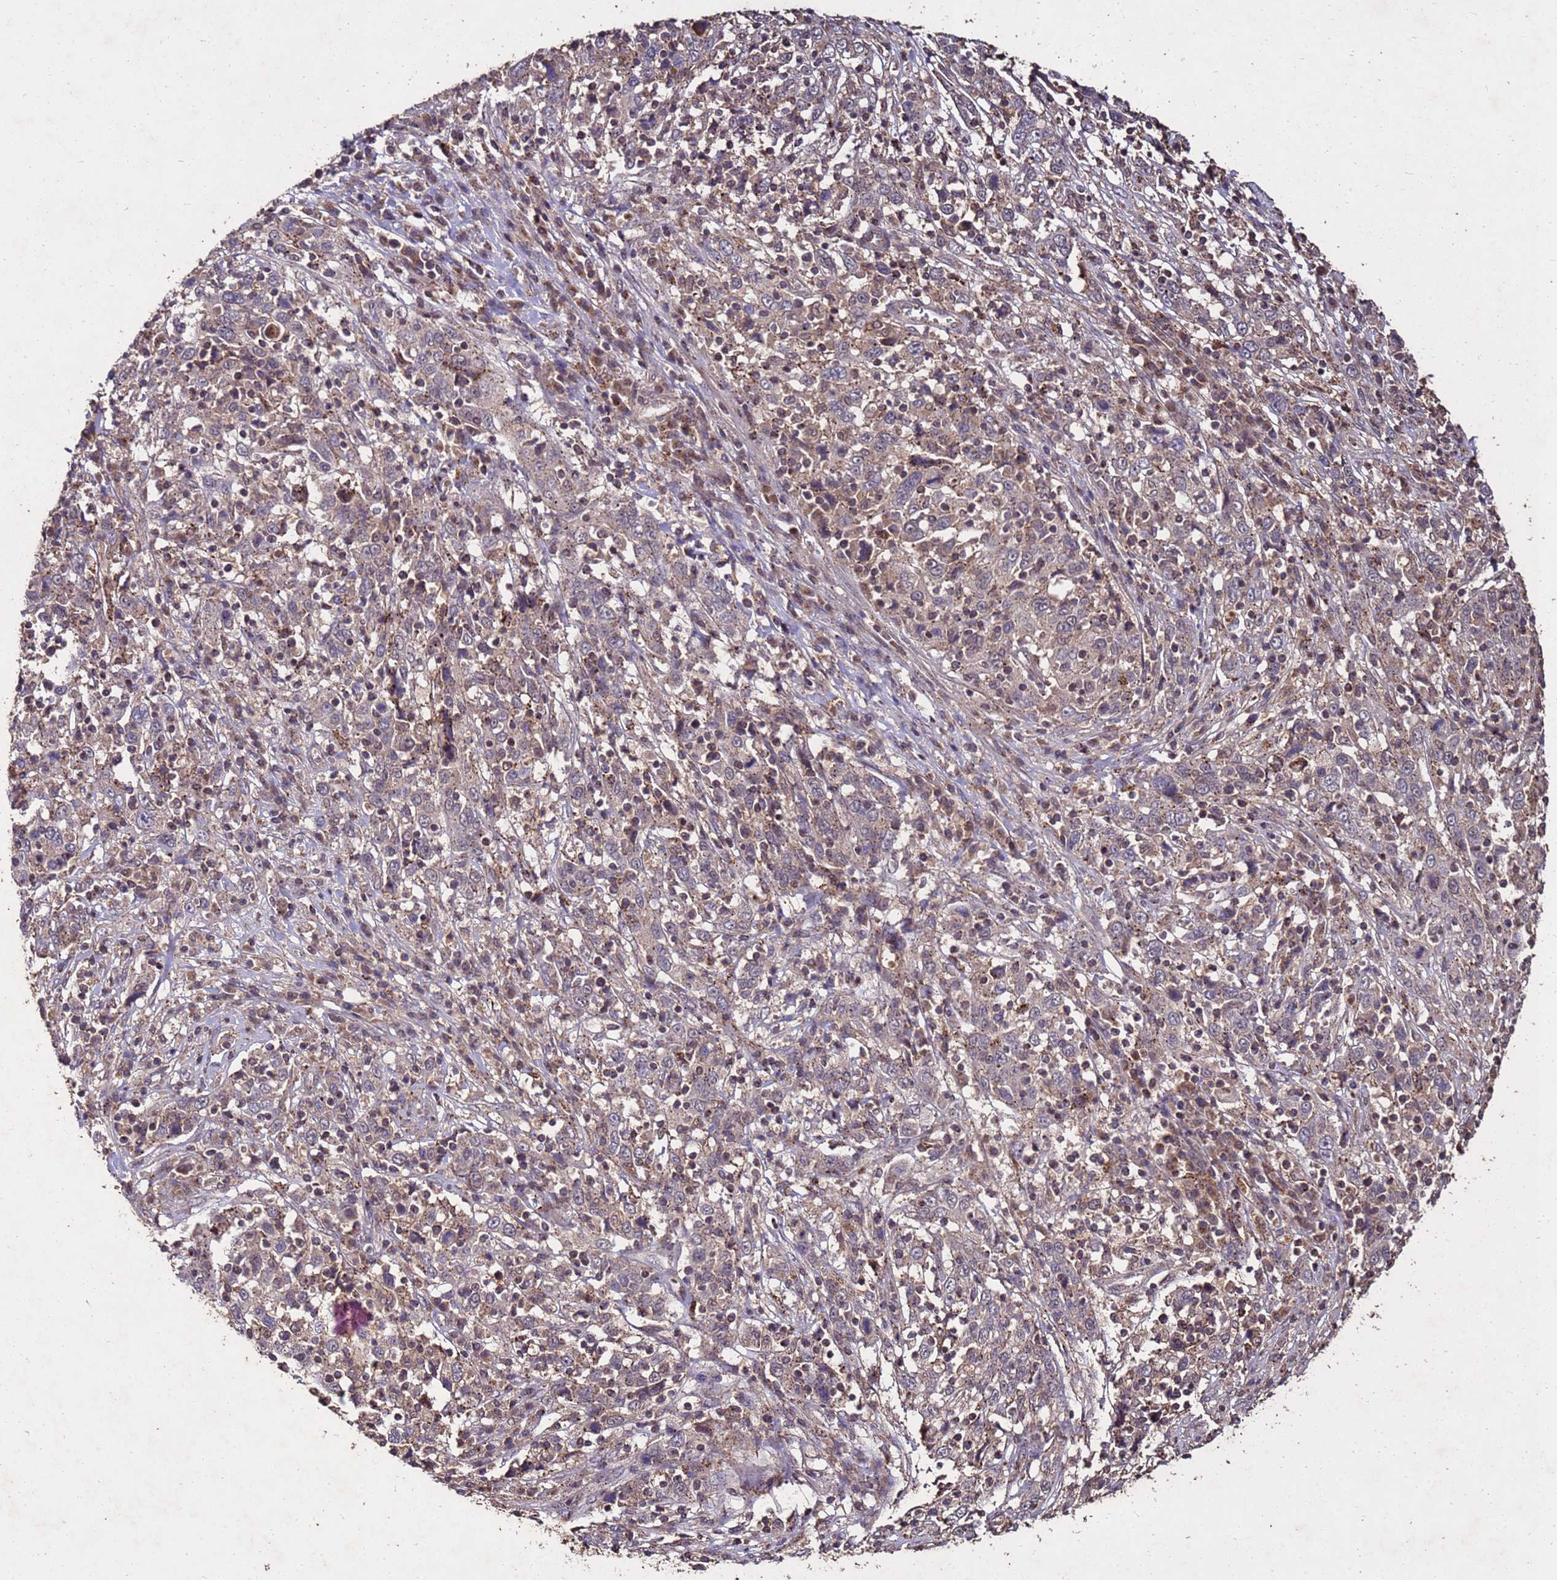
{"staining": {"intensity": "weak", "quantity": "25%-75%", "location": "cytoplasmic/membranous,nuclear"}, "tissue": "cervical cancer", "cell_type": "Tumor cells", "image_type": "cancer", "snomed": [{"axis": "morphology", "description": "Squamous cell carcinoma, NOS"}, {"axis": "topography", "description": "Cervix"}], "caption": "Immunohistochemical staining of human cervical squamous cell carcinoma reveals weak cytoplasmic/membranous and nuclear protein expression in about 25%-75% of tumor cells. The staining was performed using DAB (3,3'-diaminobenzidine) to visualize the protein expression in brown, while the nuclei were stained in blue with hematoxylin (Magnification: 20x).", "gene": "TOR4A", "patient": {"sex": "female", "age": 46}}